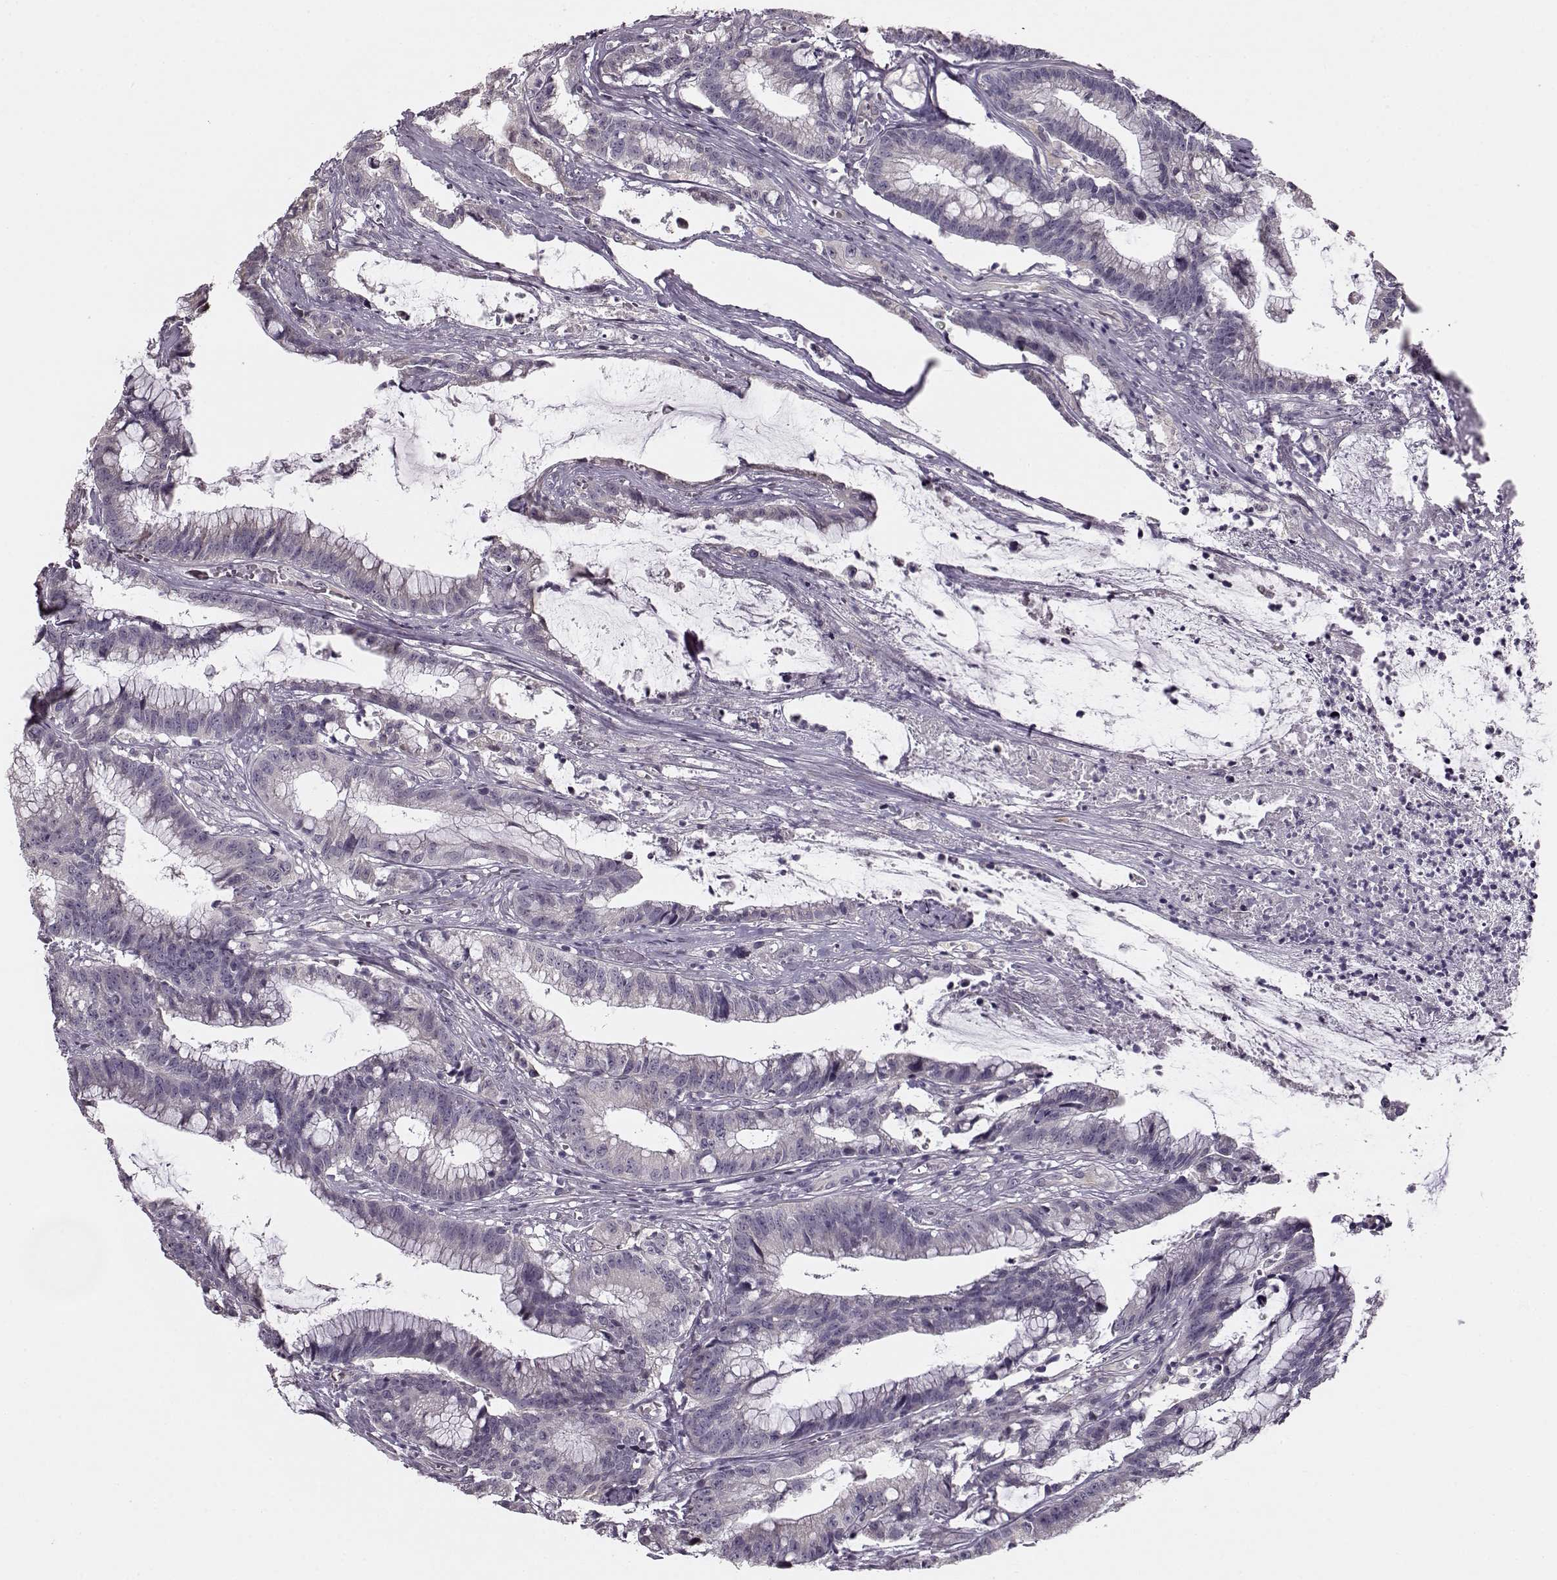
{"staining": {"intensity": "negative", "quantity": "none", "location": "none"}, "tissue": "colorectal cancer", "cell_type": "Tumor cells", "image_type": "cancer", "snomed": [{"axis": "morphology", "description": "Adenocarcinoma, NOS"}, {"axis": "topography", "description": "Colon"}], "caption": "An image of human colorectal cancer (adenocarcinoma) is negative for staining in tumor cells. Nuclei are stained in blue.", "gene": "MAP6D1", "patient": {"sex": "female", "age": 78}}